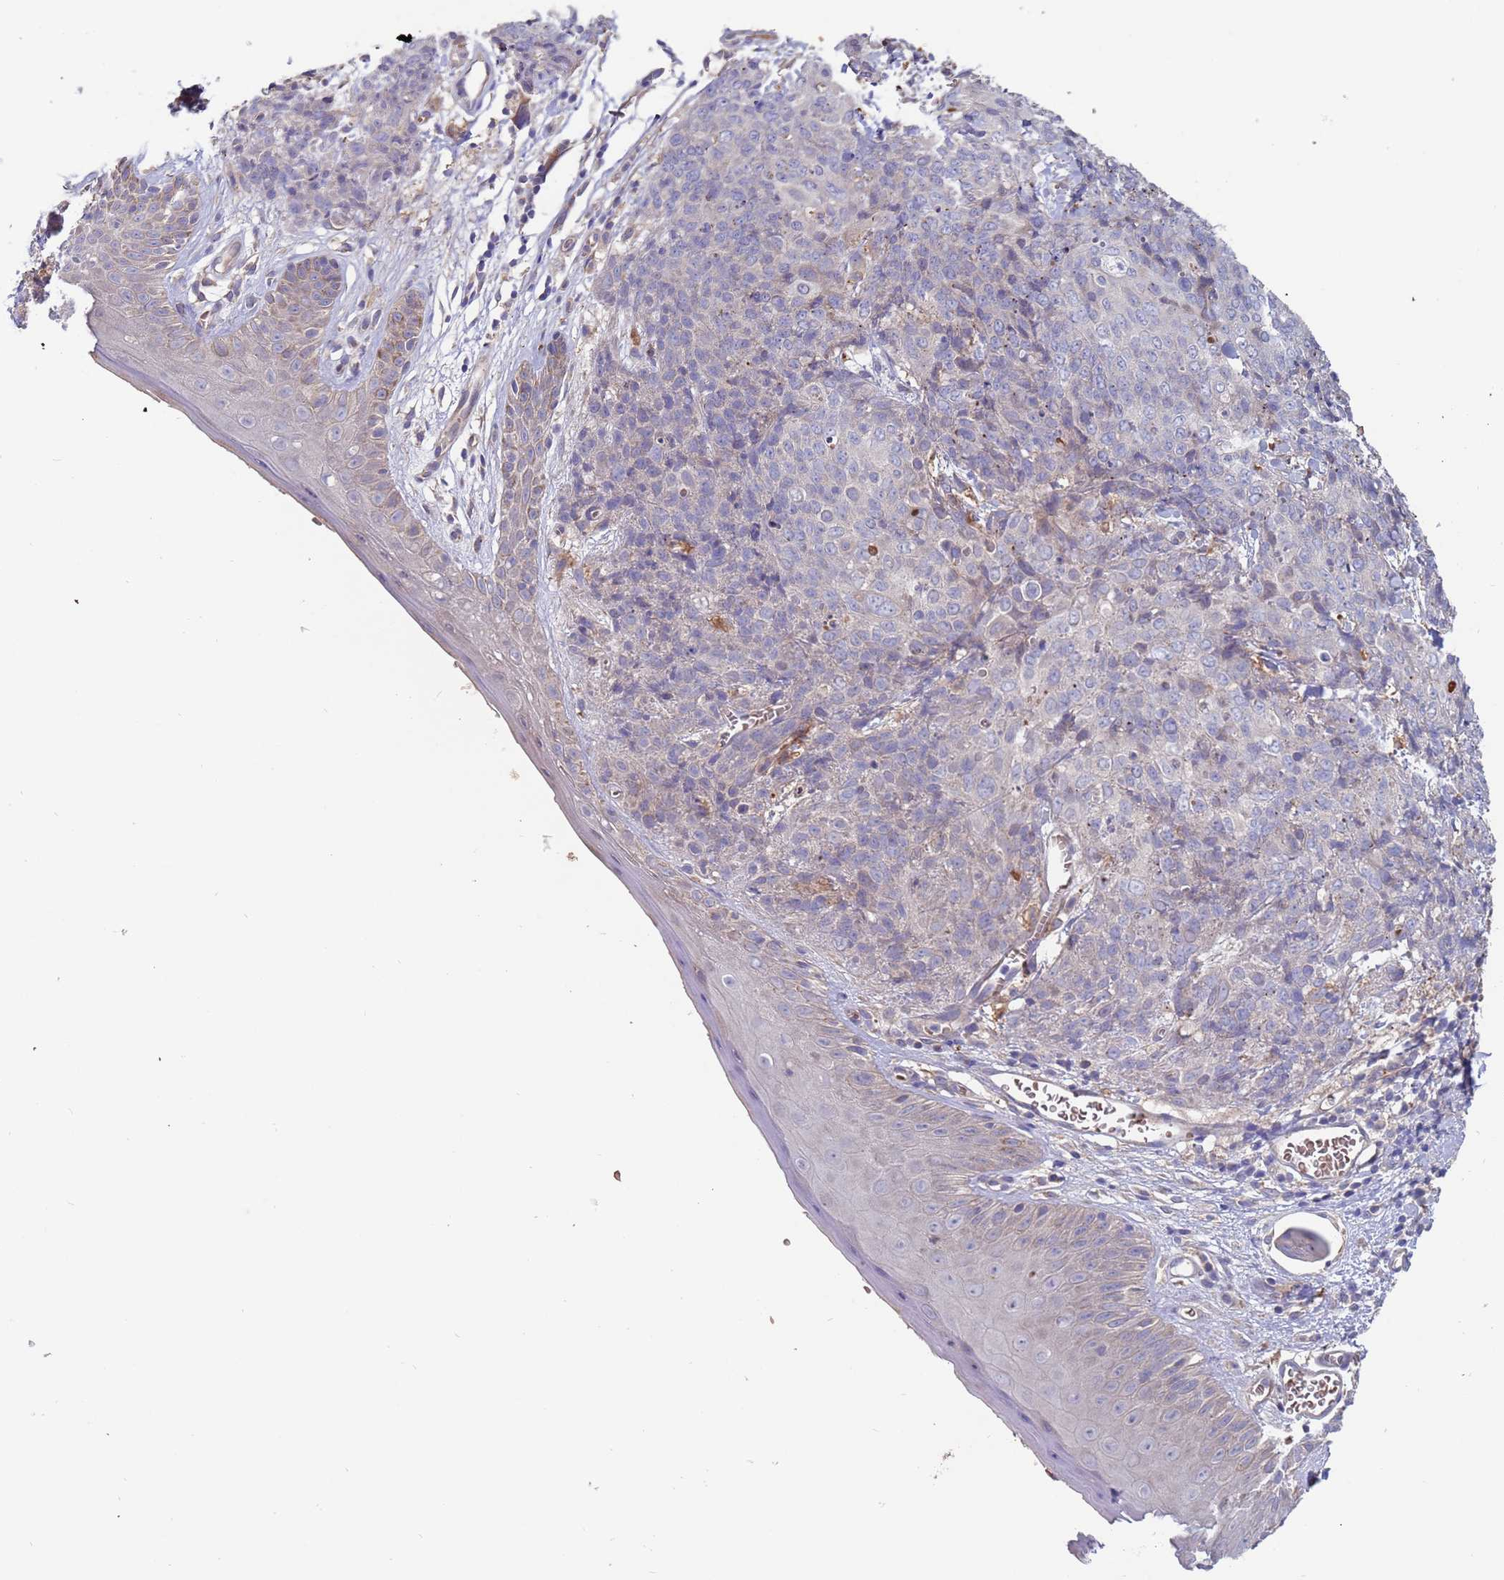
{"staining": {"intensity": "negative", "quantity": "none", "location": "none"}, "tissue": "skin cancer", "cell_type": "Tumor cells", "image_type": "cancer", "snomed": [{"axis": "morphology", "description": "Squamous cell carcinoma, NOS"}, {"axis": "topography", "description": "Skin"}, {"axis": "topography", "description": "Vulva"}], "caption": "A high-resolution image shows immunohistochemistry staining of skin cancer (squamous cell carcinoma), which shows no significant staining in tumor cells. Brightfield microscopy of IHC stained with DAB (brown) and hematoxylin (blue), captured at high magnification.", "gene": "MALRD1", "patient": {"sex": "female", "age": 85}}